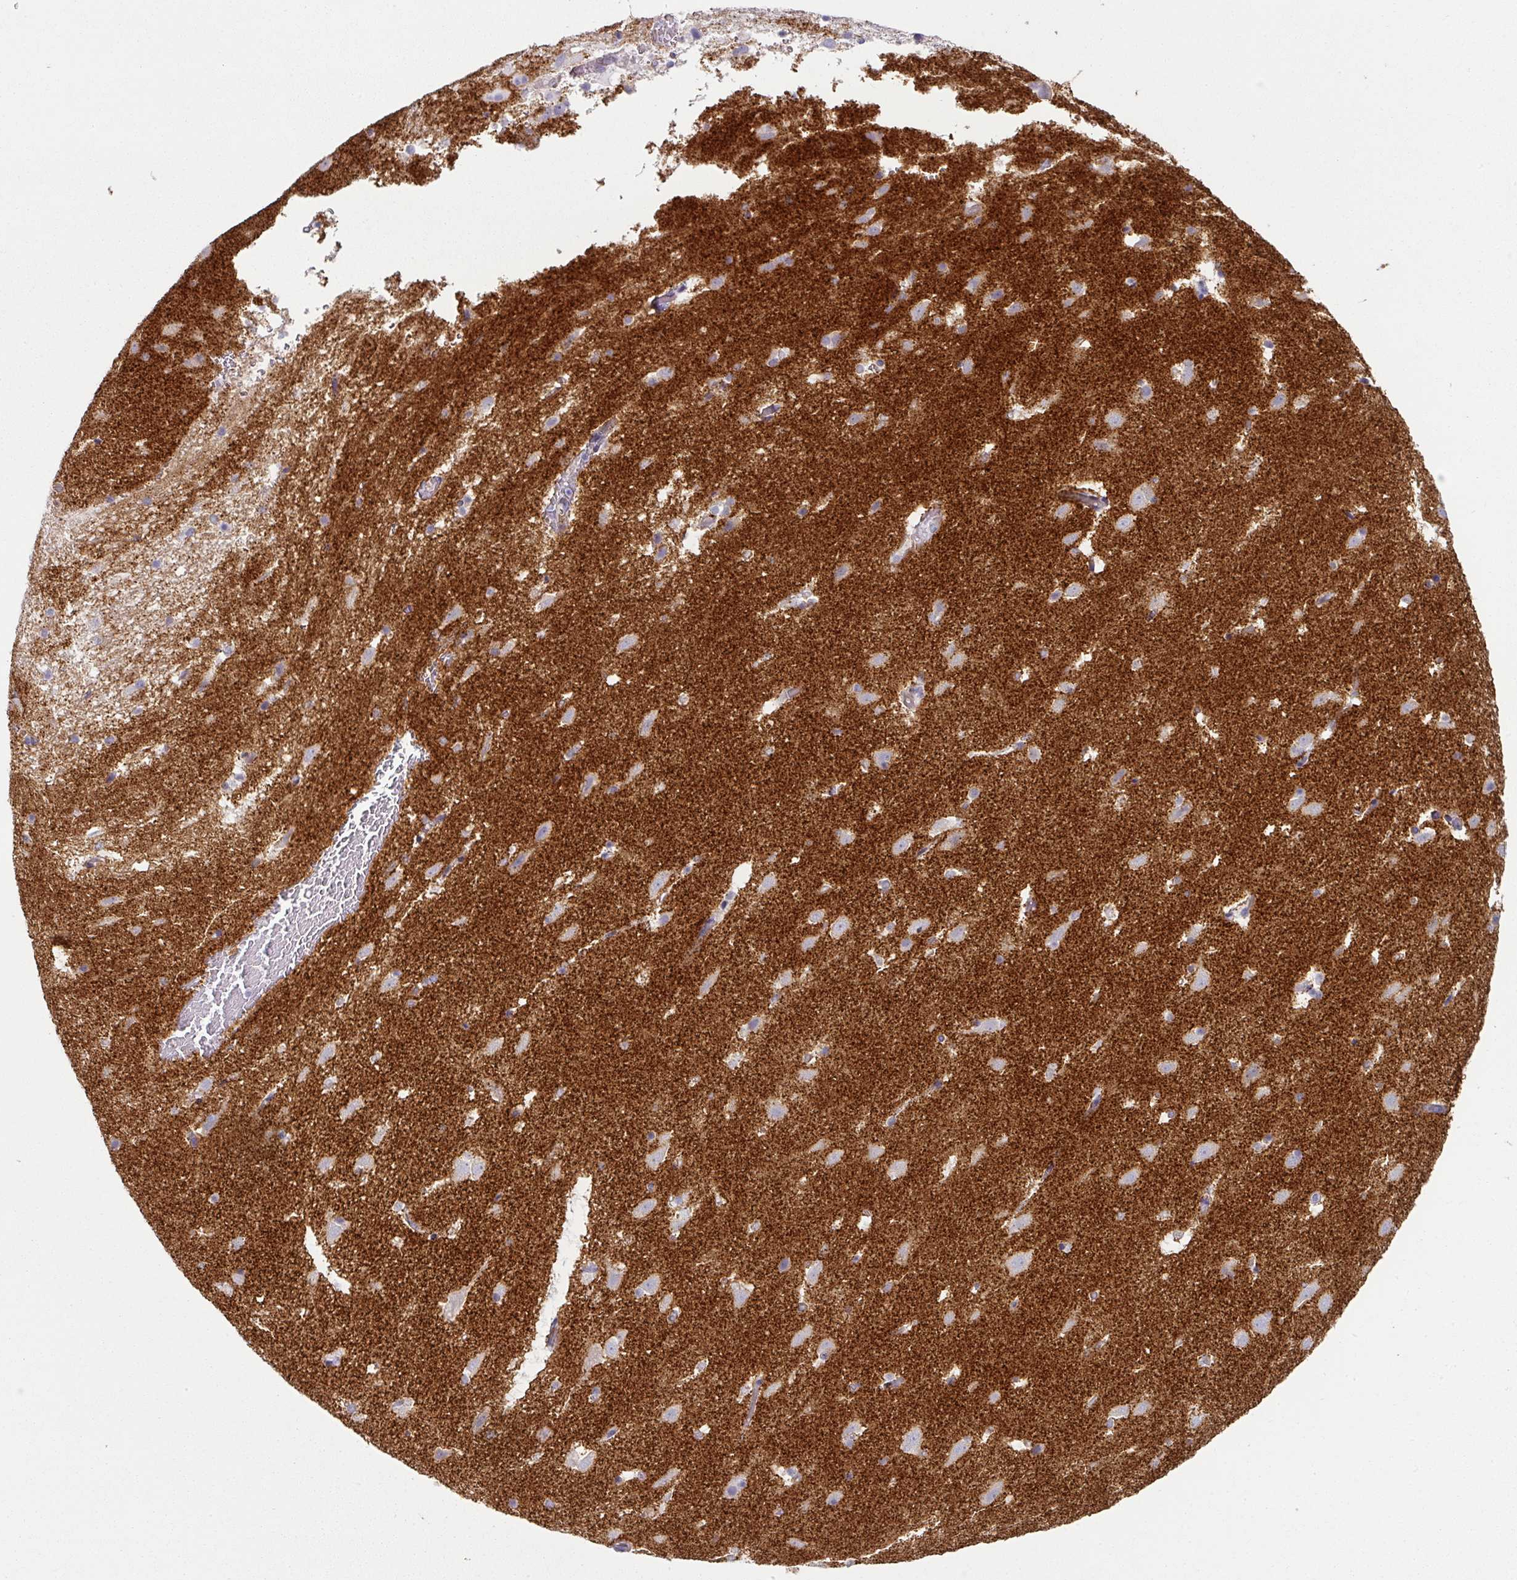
{"staining": {"intensity": "negative", "quantity": "none", "location": "none"}, "tissue": "caudate", "cell_type": "Glial cells", "image_type": "normal", "snomed": [{"axis": "morphology", "description": "Normal tissue, NOS"}, {"axis": "topography", "description": "Lateral ventricle wall"}], "caption": "This is a photomicrograph of immunohistochemistry (IHC) staining of unremarkable caudate, which shows no staining in glial cells.", "gene": "SLC17A7", "patient": {"sex": "male", "age": 37}}